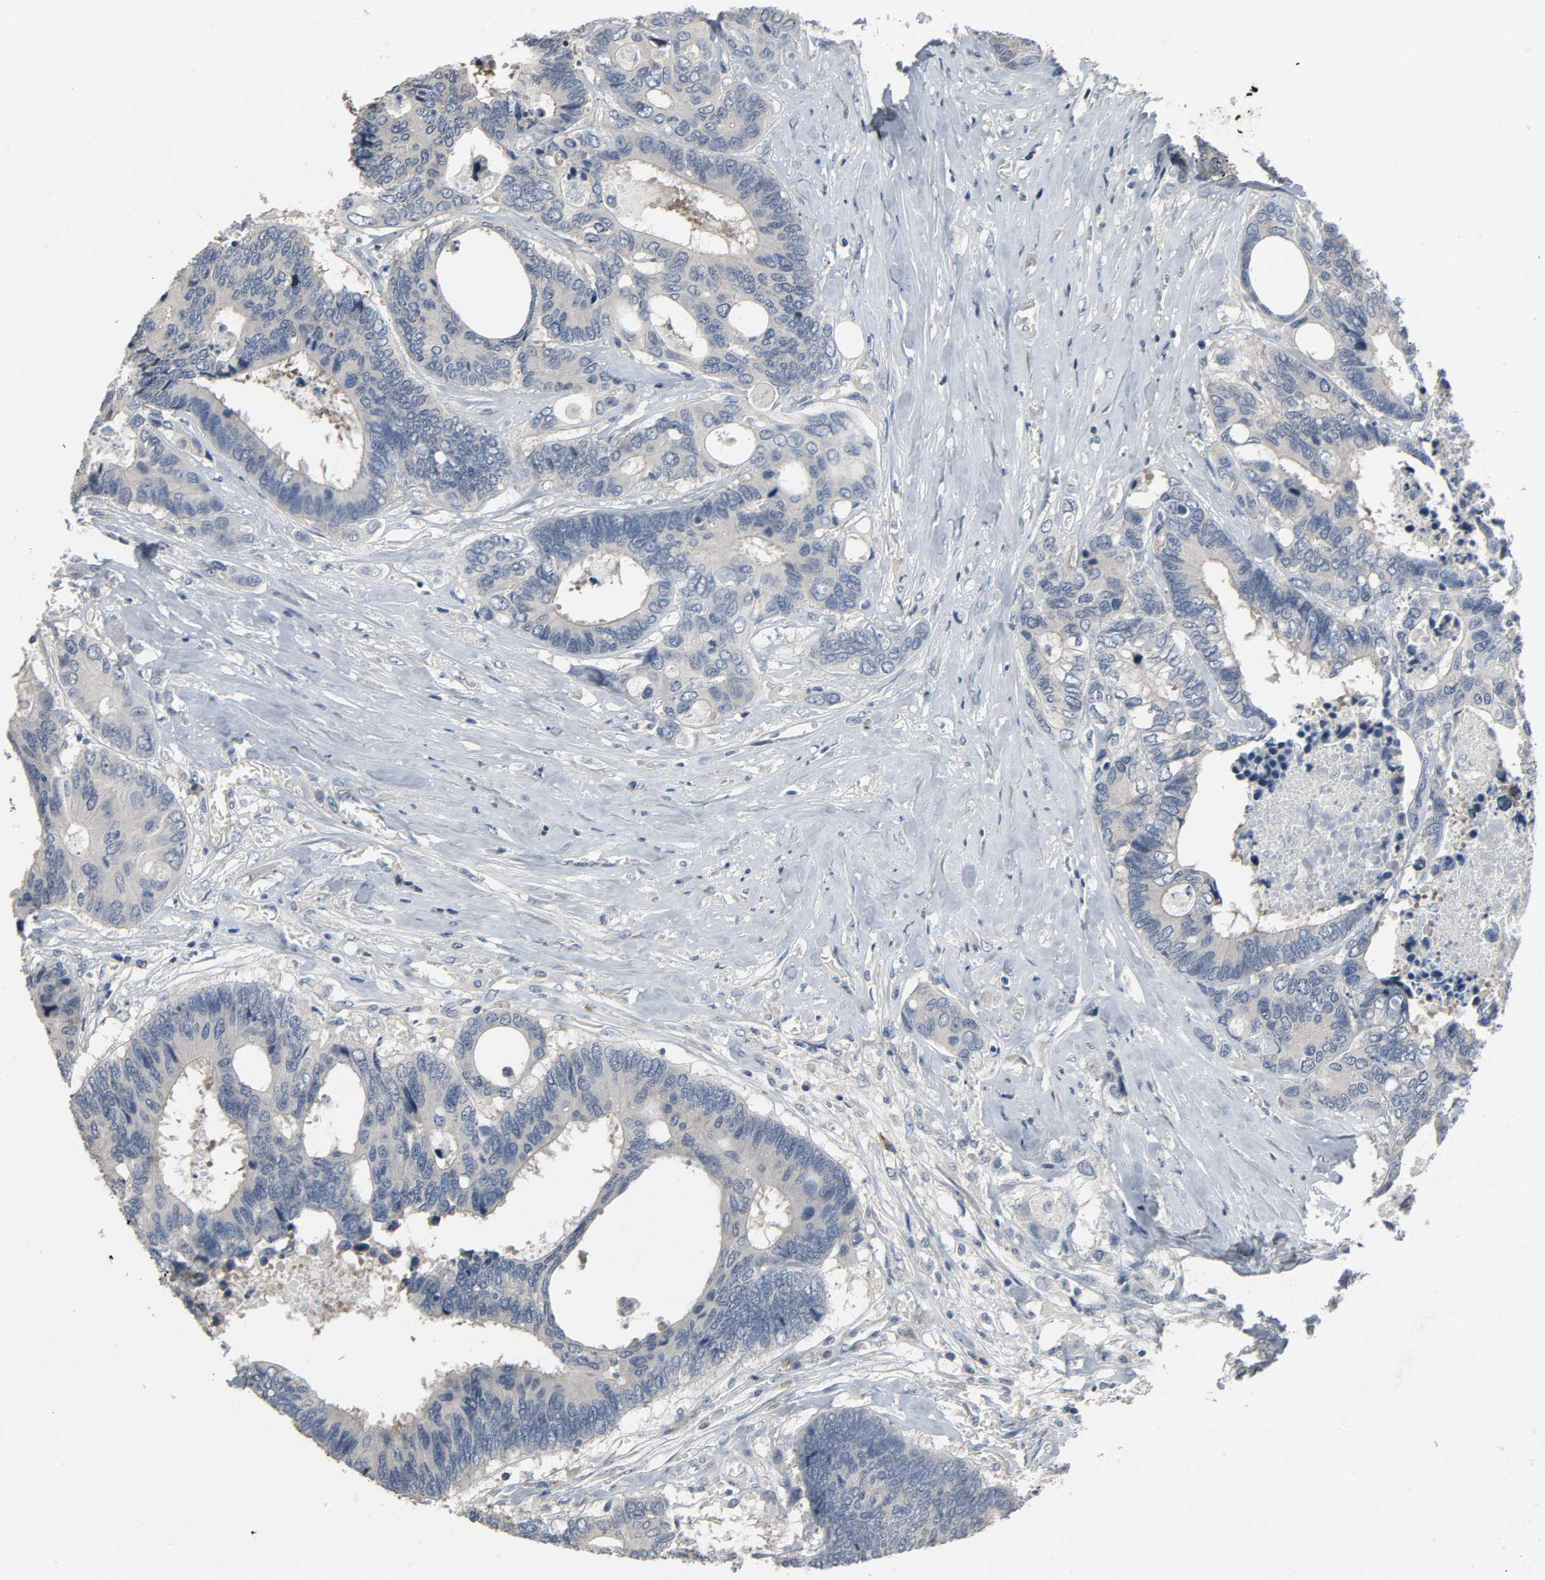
{"staining": {"intensity": "negative", "quantity": "none", "location": "none"}, "tissue": "colorectal cancer", "cell_type": "Tumor cells", "image_type": "cancer", "snomed": [{"axis": "morphology", "description": "Adenocarcinoma, NOS"}, {"axis": "topography", "description": "Rectum"}], "caption": "Immunohistochemical staining of human colorectal cancer shows no significant positivity in tumor cells.", "gene": "CD4", "patient": {"sex": "male", "age": 55}}